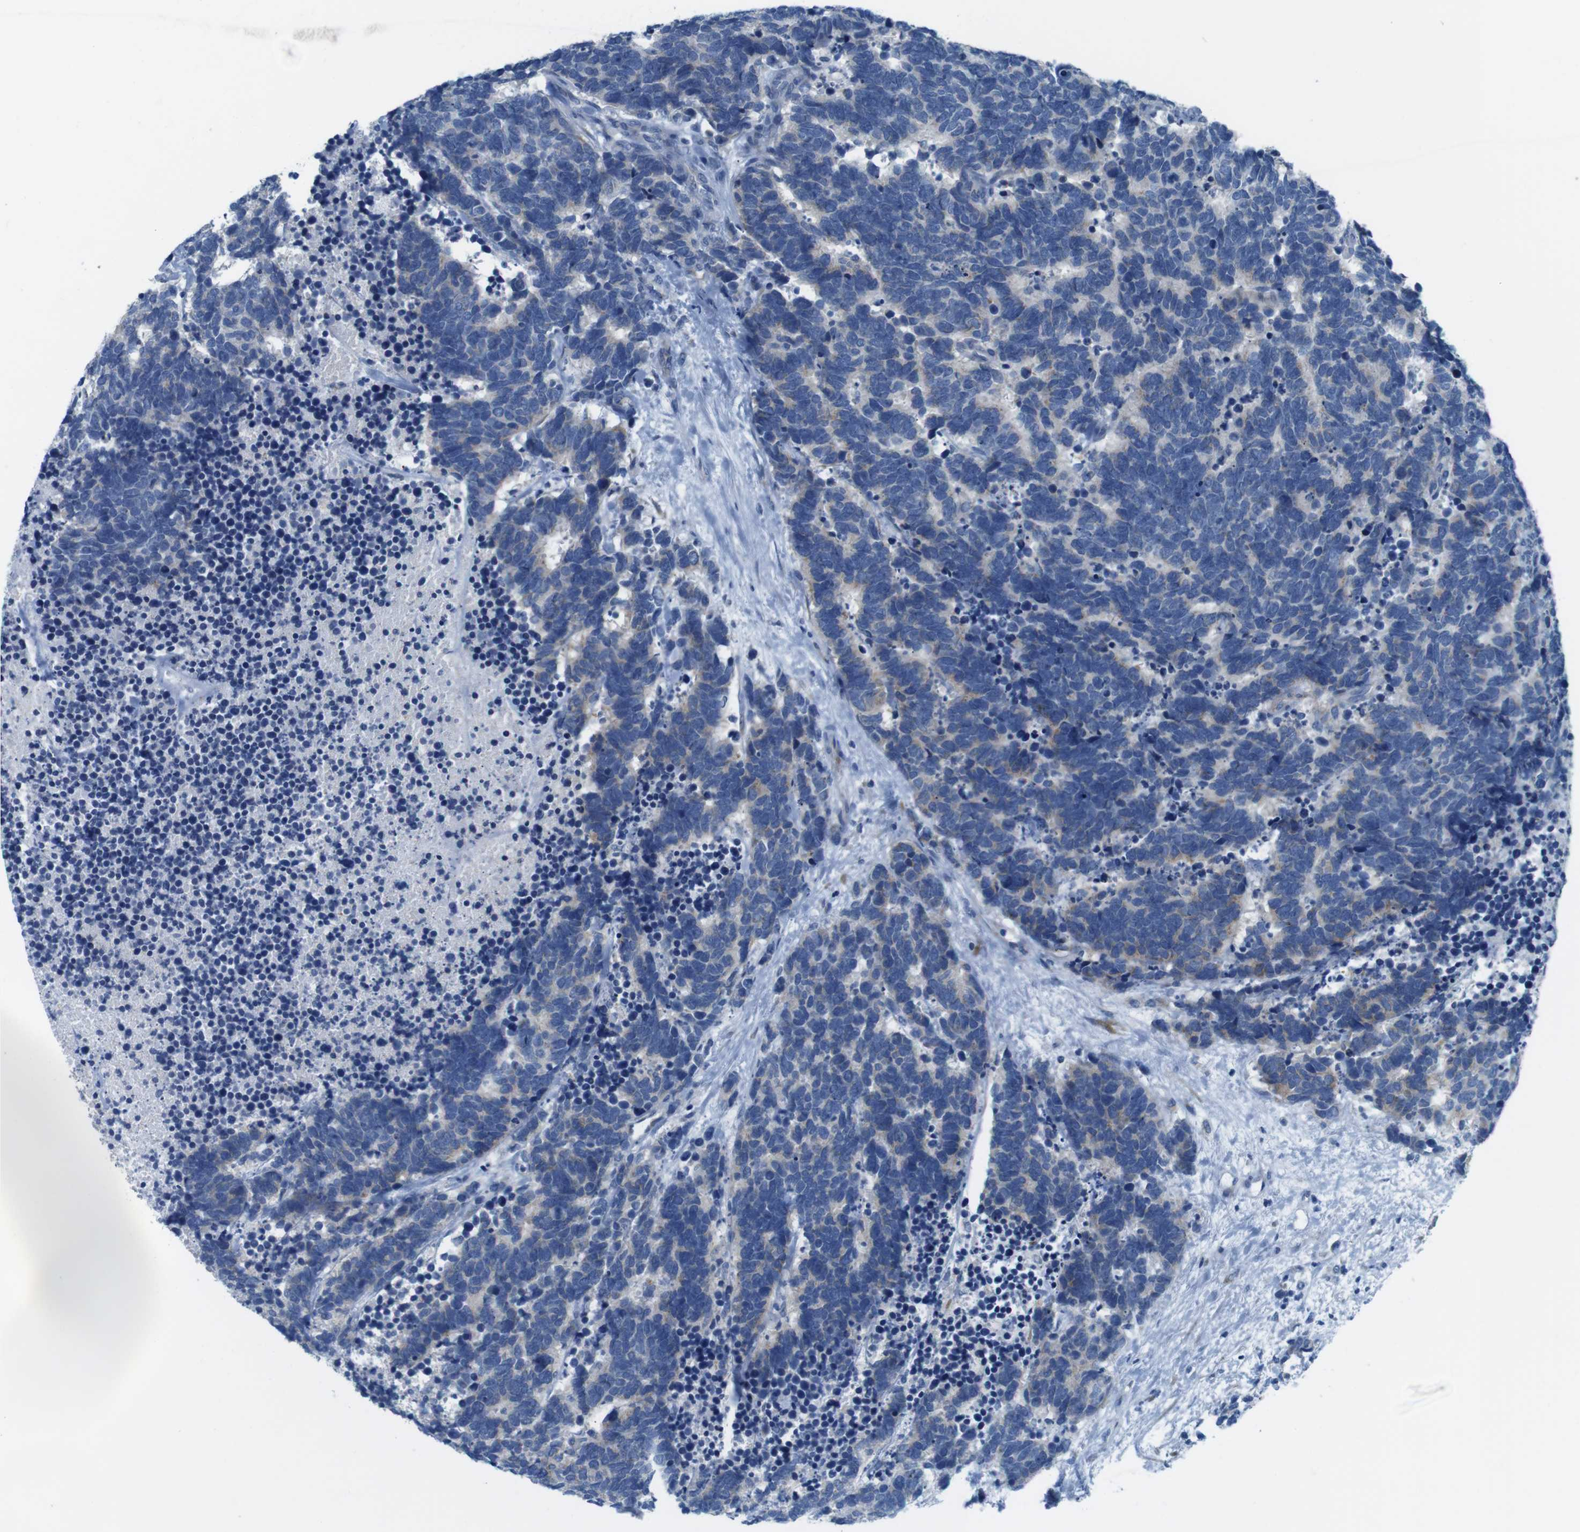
{"staining": {"intensity": "weak", "quantity": "<25%", "location": "cytoplasmic/membranous"}, "tissue": "carcinoid", "cell_type": "Tumor cells", "image_type": "cancer", "snomed": [{"axis": "morphology", "description": "Carcinoma, NOS"}, {"axis": "morphology", "description": "Carcinoid, malignant, NOS"}, {"axis": "topography", "description": "Urinary bladder"}], "caption": "Immunohistochemistry image of neoplastic tissue: carcinoma stained with DAB shows no significant protein expression in tumor cells. (Brightfield microscopy of DAB (3,3'-diaminobenzidine) IHC at high magnification).", "gene": "GOLGA2", "patient": {"sex": "male", "age": 57}}